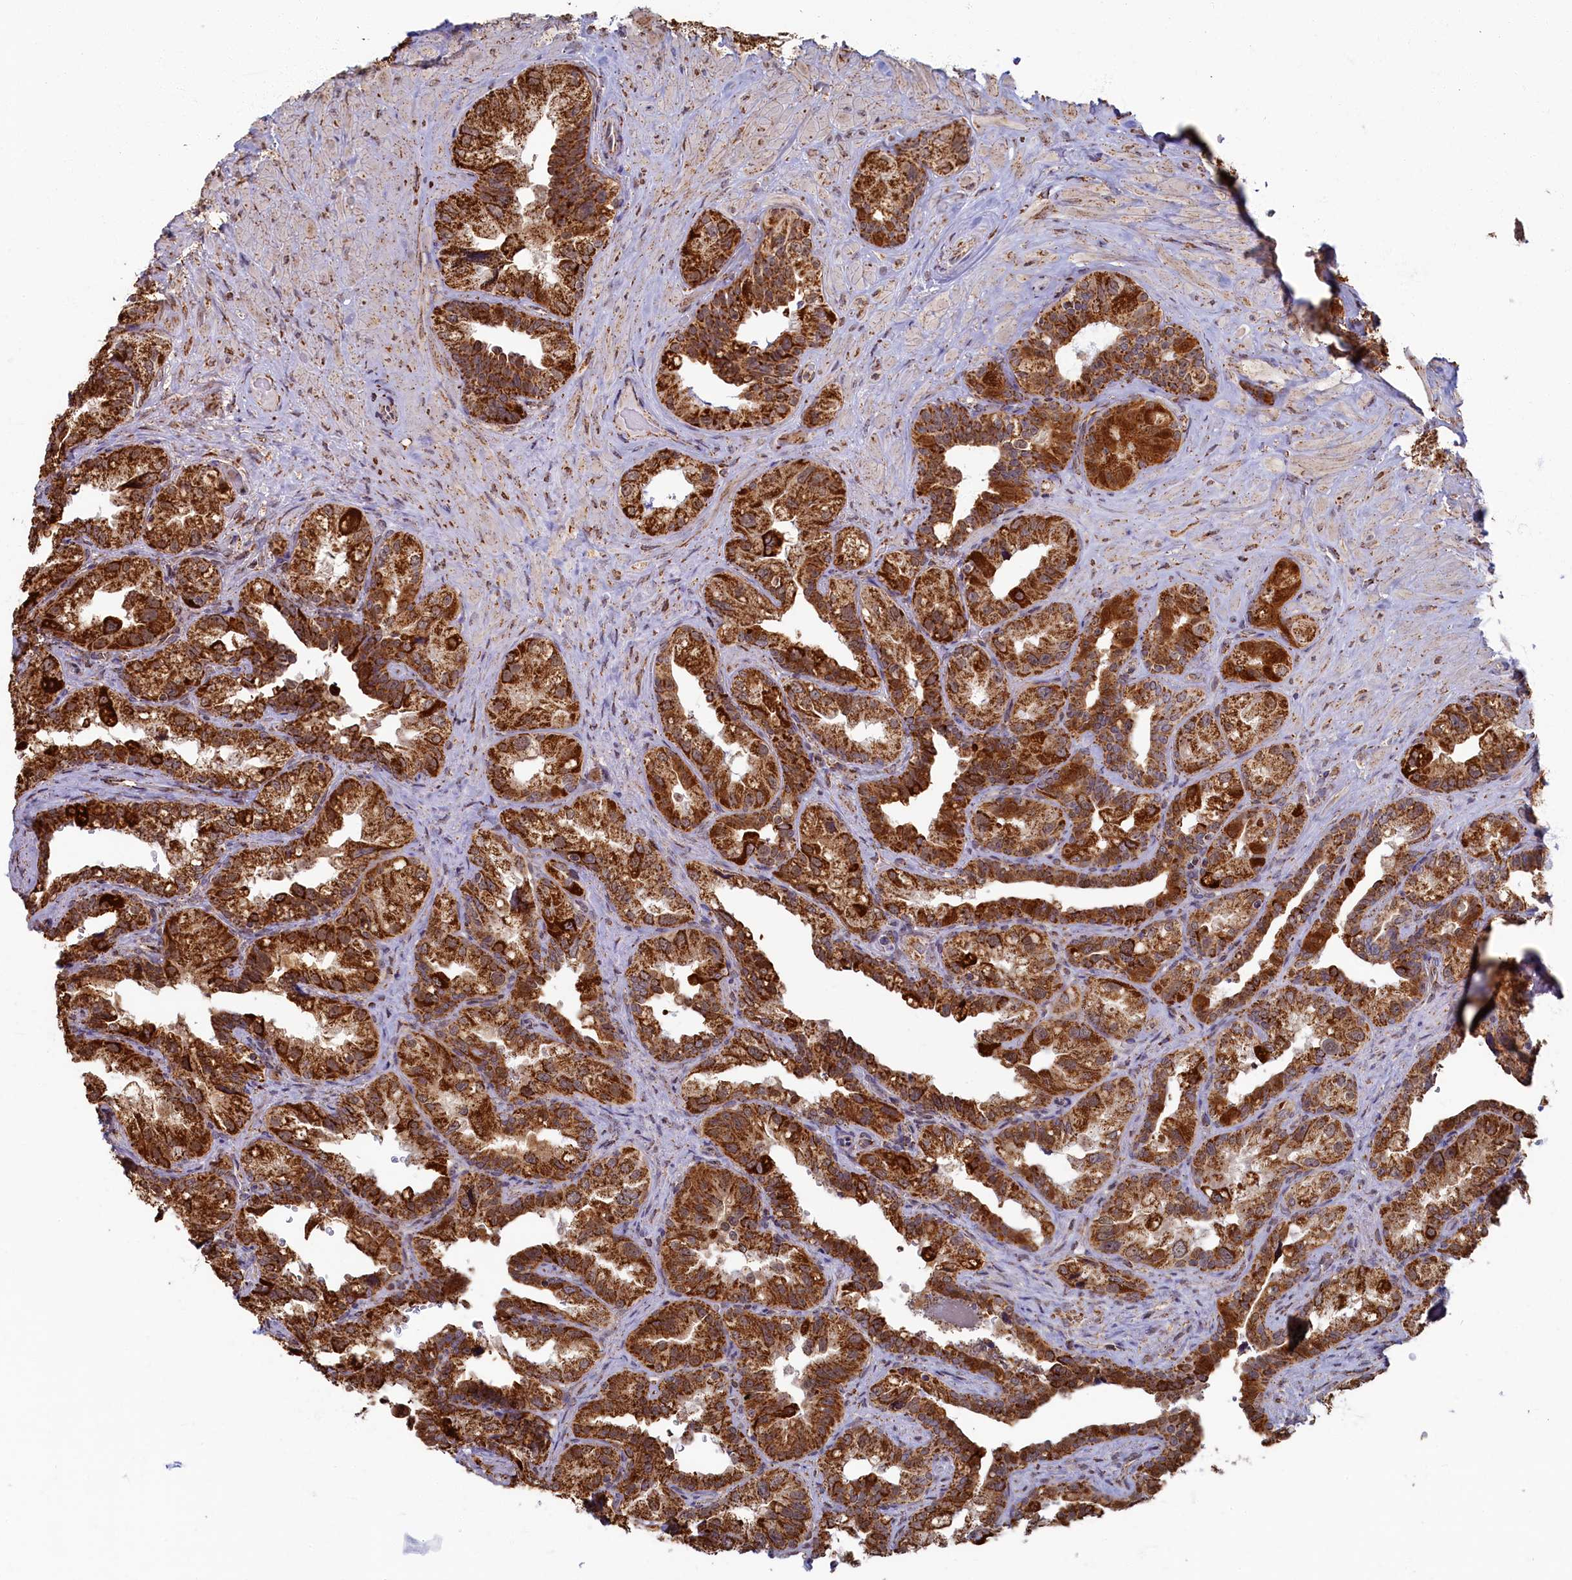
{"staining": {"intensity": "strong", "quantity": ">75%", "location": "cytoplasmic/membranous"}, "tissue": "seminal vesicle", "cell_type": "Glandular cells", "image_type": "normal", "snomed": [{"axis": "morphology", "description": "Normal tissue, NOS"}, {"axis": "topography", "description": "Seminal veicle"}, {"axis": "topography", "description": "Peripheral nerve tissue"}], "caption": "Immunohistochemical staining of normal seminal vesicle demonstrates >75% levels of strong cytoplasmic/membranous protein staining in approximately >75% of glandular cells. (DAB (3,3'-diaminobenzidine) IHC with brightfield microscopy, high magnification).", "gene": "SPR", "patient": {"sex": "male", "age": 67}}